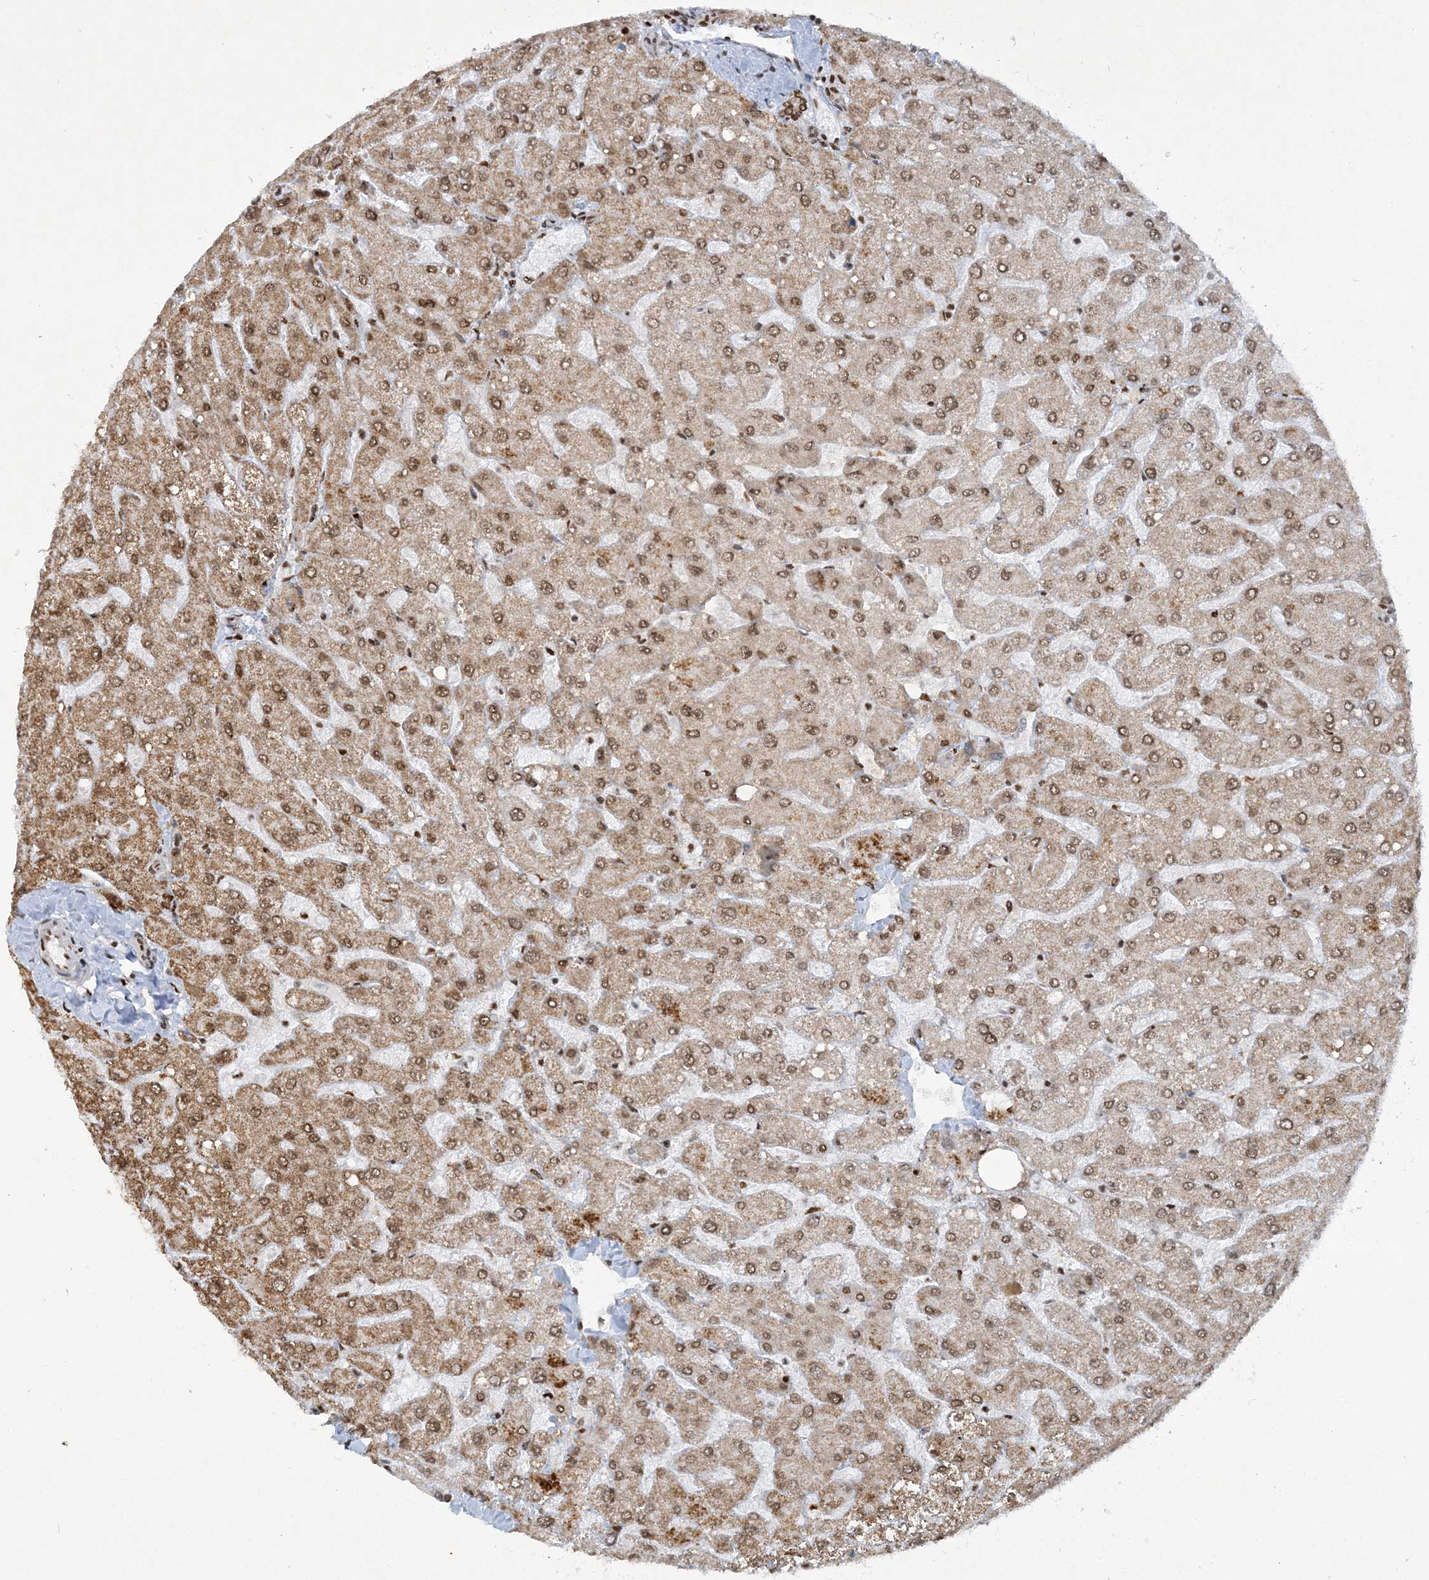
{"staining": {"intensity": "strong", "quantity": ">75%", "location": "nuclear"}, "tissue": "liver", "cell_type": "Cholangiocytes", "image_type": "normal", "snomed": [{"axis": "morphology", "description": "Normal tissue, NOS"}, {"axis": "topography", "description": "Liver"}], "caption": "Protein analysis of benign liver reveals strong nuclear expression in approximately >75% of cholangiocytes.", "gene": "DELE1", "patient": {"sex": "male", "age": 55}}